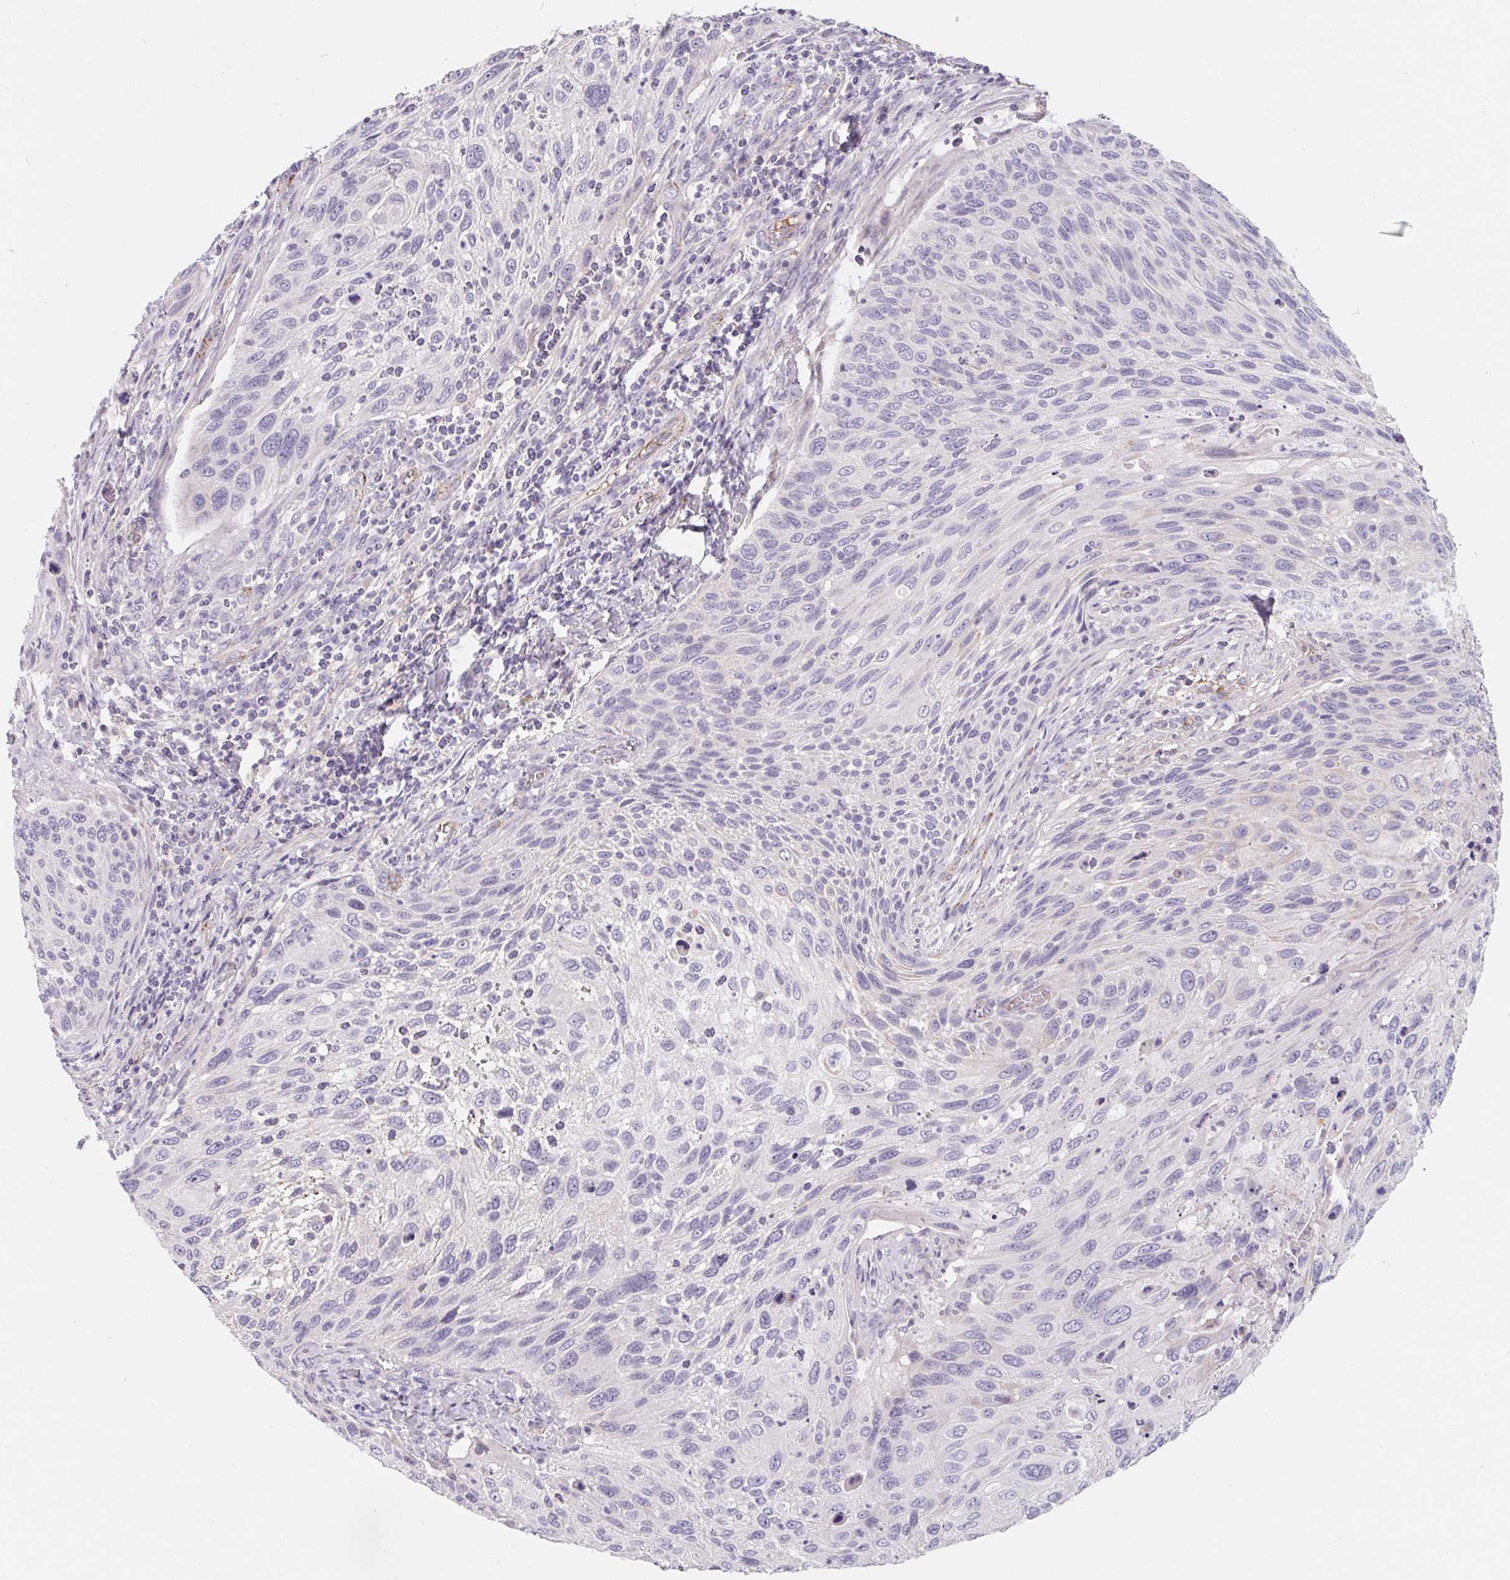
{"staining": {"intensity": "negative", "quantity": "none", "location": "none"}, "tissue": "cervical cancer", "cell_type": "Tumor cells", "image_type": "cancer", "snomed": [{"axis": "morphology", "description": "Squamous cell carcinoma, NOS"}, {"axis": "topography", "description": "Cervix"}], "caption": "This is an immunohistochemistry photomicrograph of squamous cell carcinoma (cervical). There is no positivity in tumor cells.", "gene": "LPA", "patient": {"sex": "female", "age": 70}}